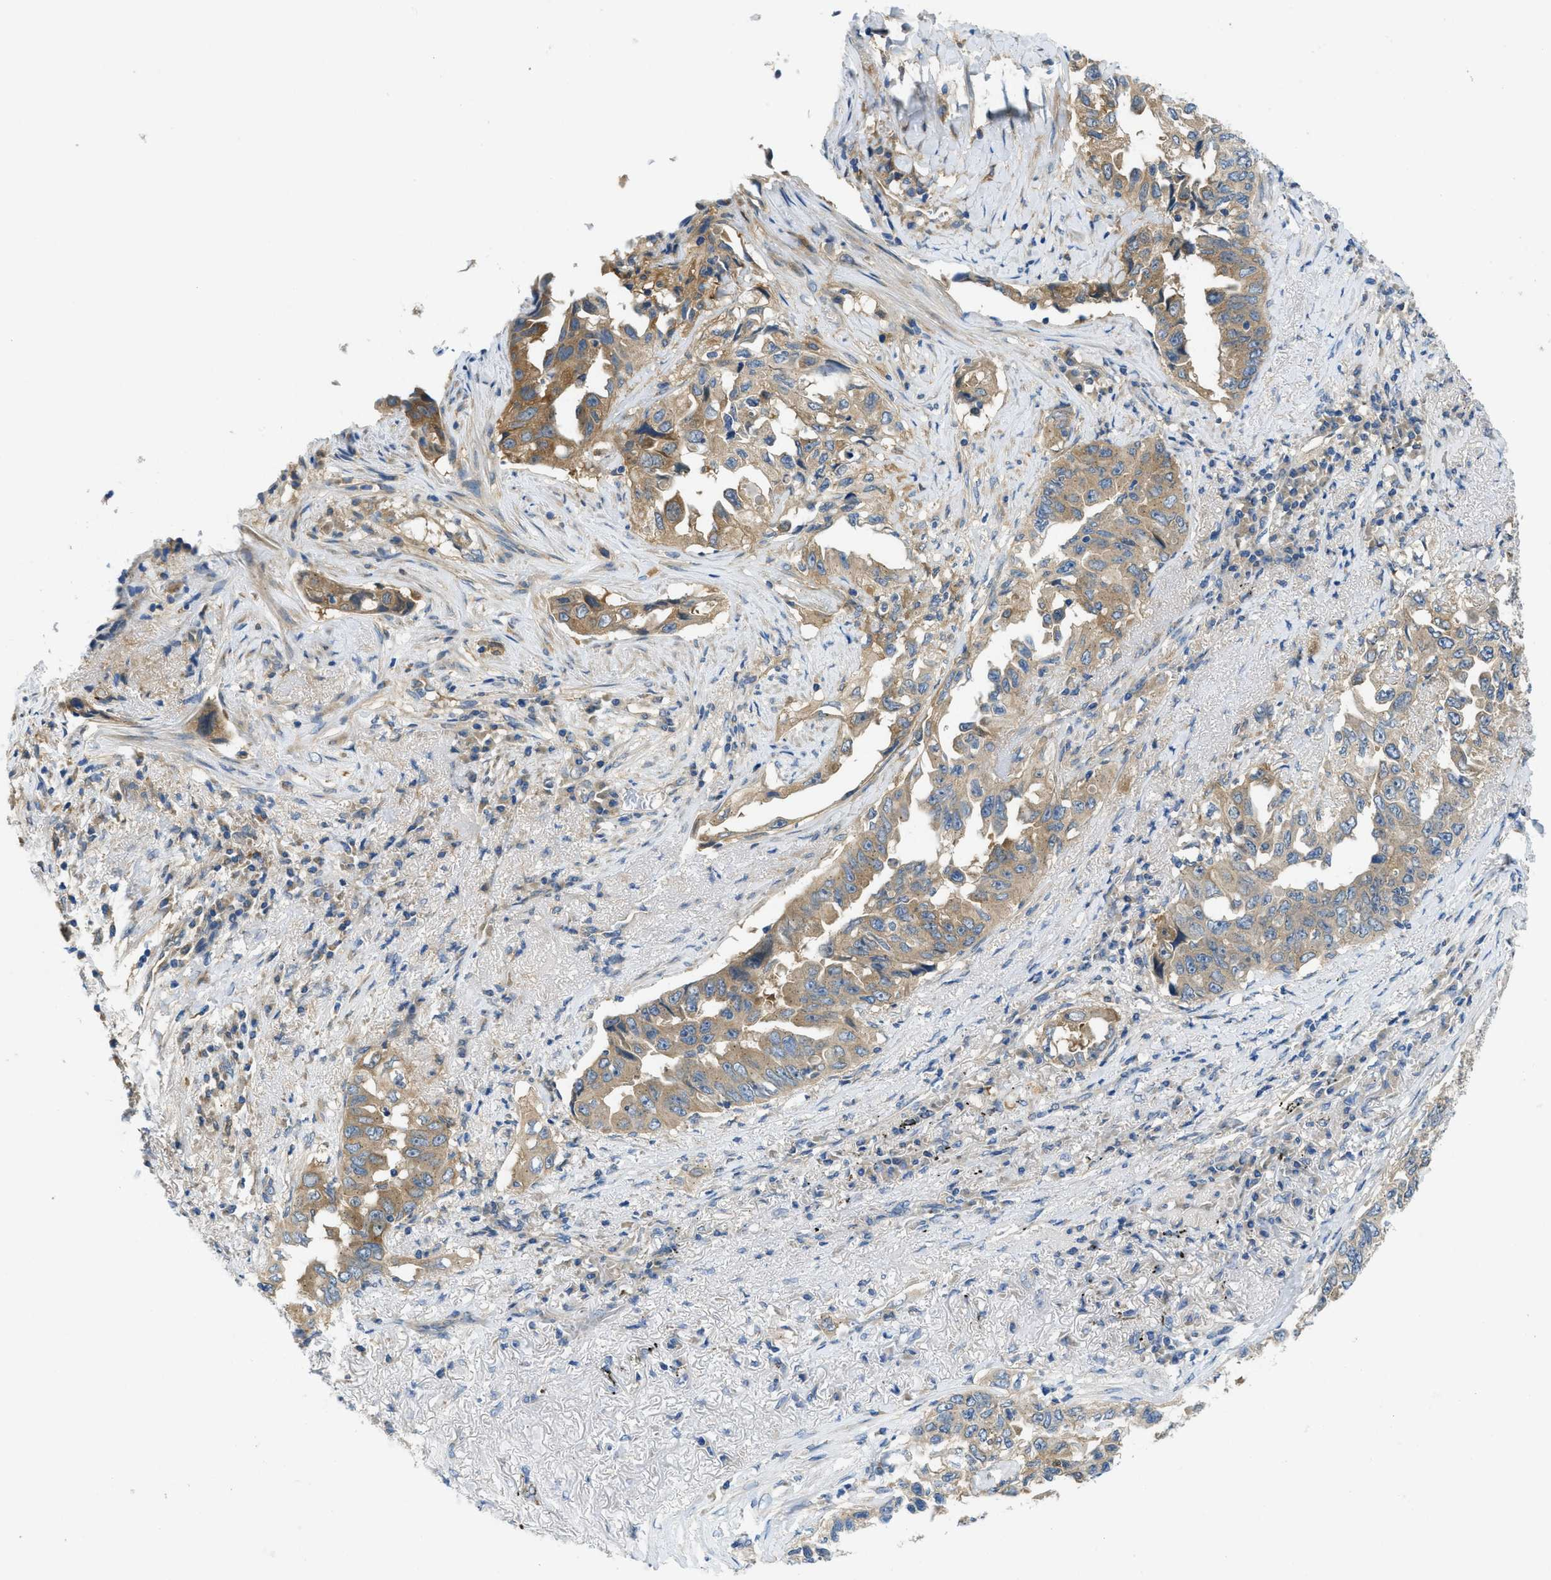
{"staining": {"intensity": "moderate", "quantity": ">75%", "location": "cytoplasmic/membranous"}, "tissue": "lung cancer", "cell_type": "Tumor cells", "image_type": "cancer", "snomed": [{"axis": "morphology", "description": "Adenocarcinoma, NOS"}, {"axis": "topography", "description": "Lung"}], "caption": "High-power microscopy captured an immunohistochemistry photomicrograph of lung adenocarcinoma, revealing moderate cytoplasmic/membranous positivity in about >75% of tumor cells.", "gene": "RIPK2", "patient": {"sex": "female", "age": 51}}